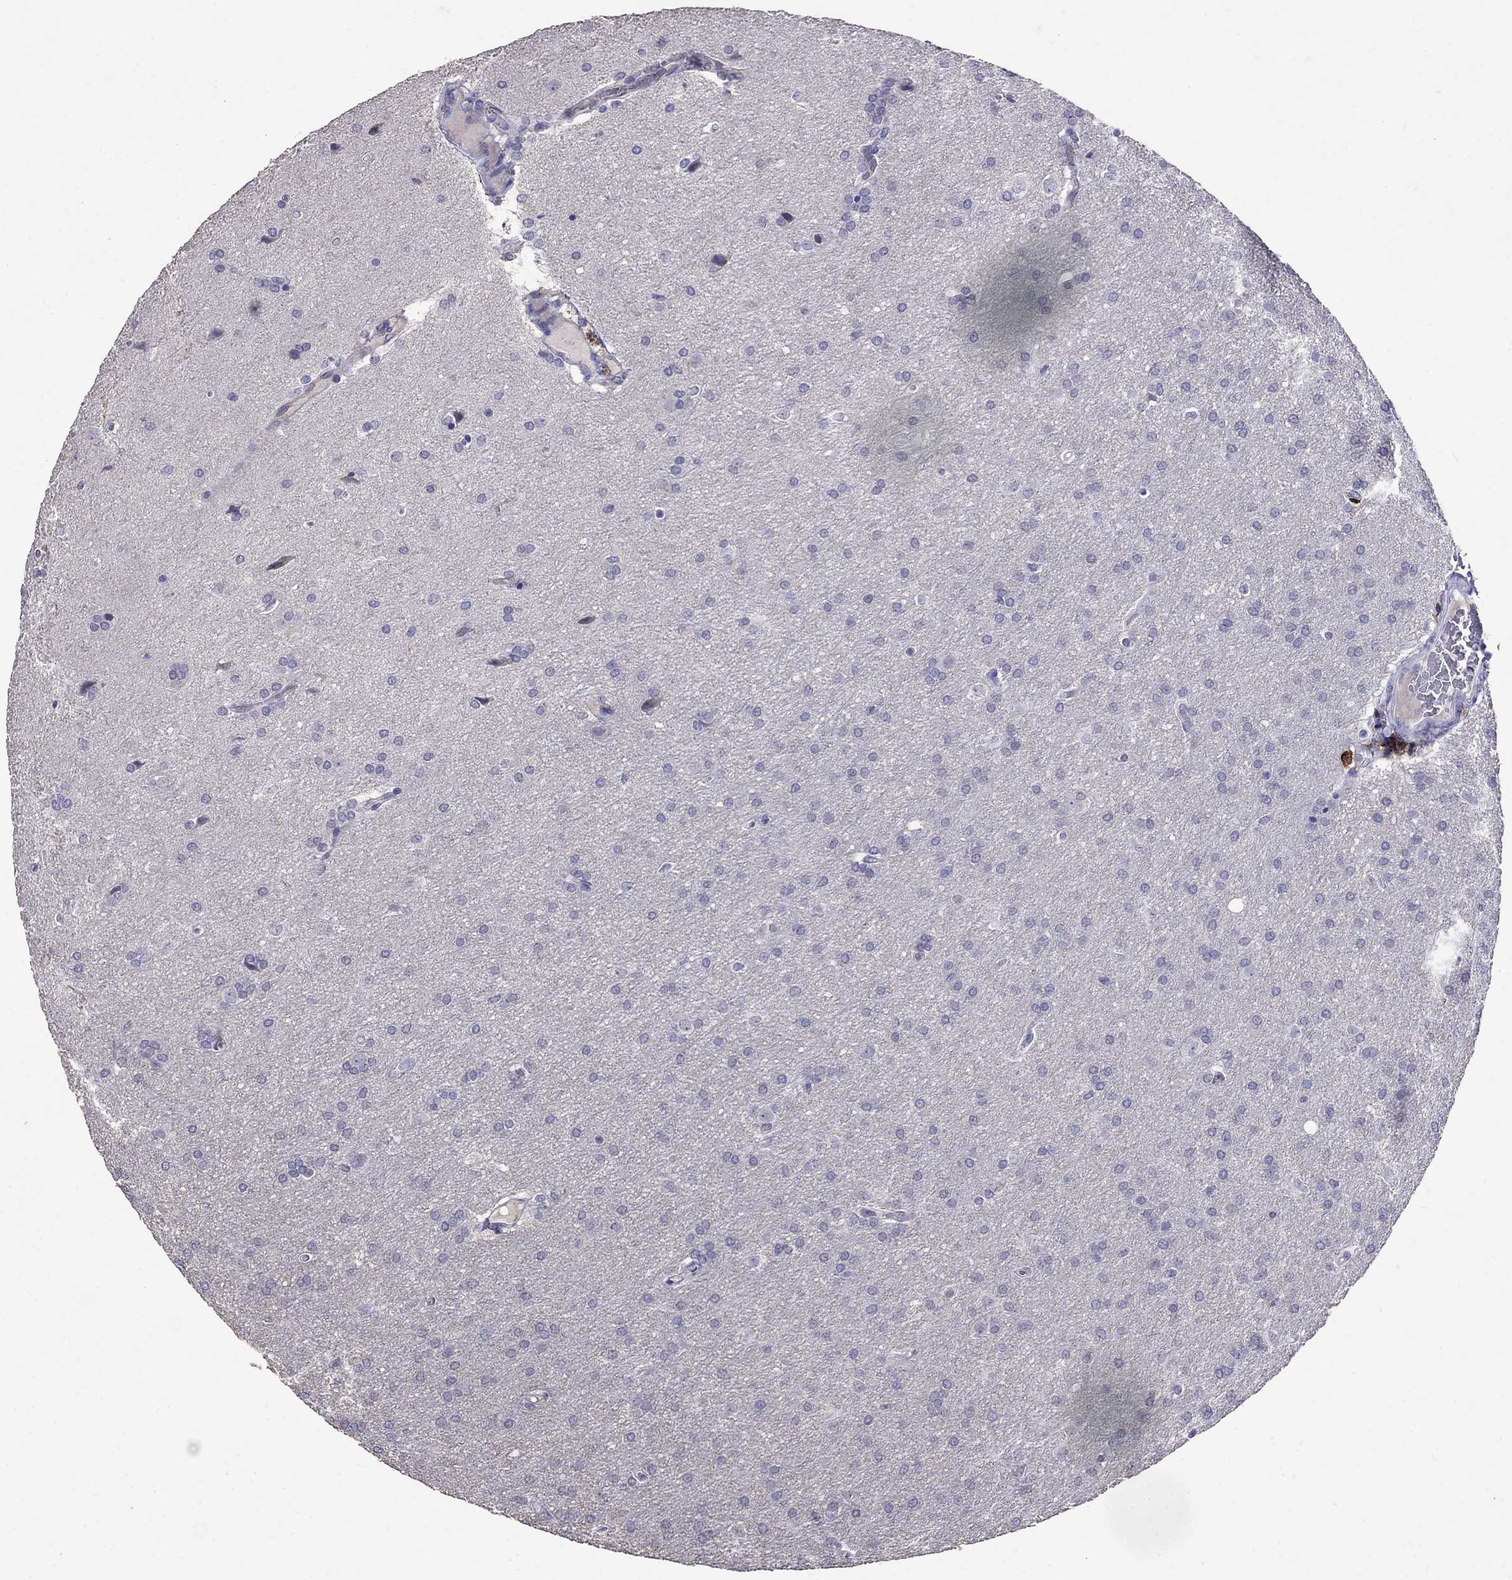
{"staining": {"intensity": "negative", "quantity": "none", "location": "none"}, "tissue": "glioma", "cell_type": "Tumor cells", "image_type": "cancer", "snomed": [{"axis": "morphology", "description": "Glioma, malignant, Low grade"}, {"axis": "topography", "description": "Brain"}], "caption": "Tumor cells show no significant protein expression in glioma.", "gene": "CD8B", "patient": {"sex": "female", "age": 32}}